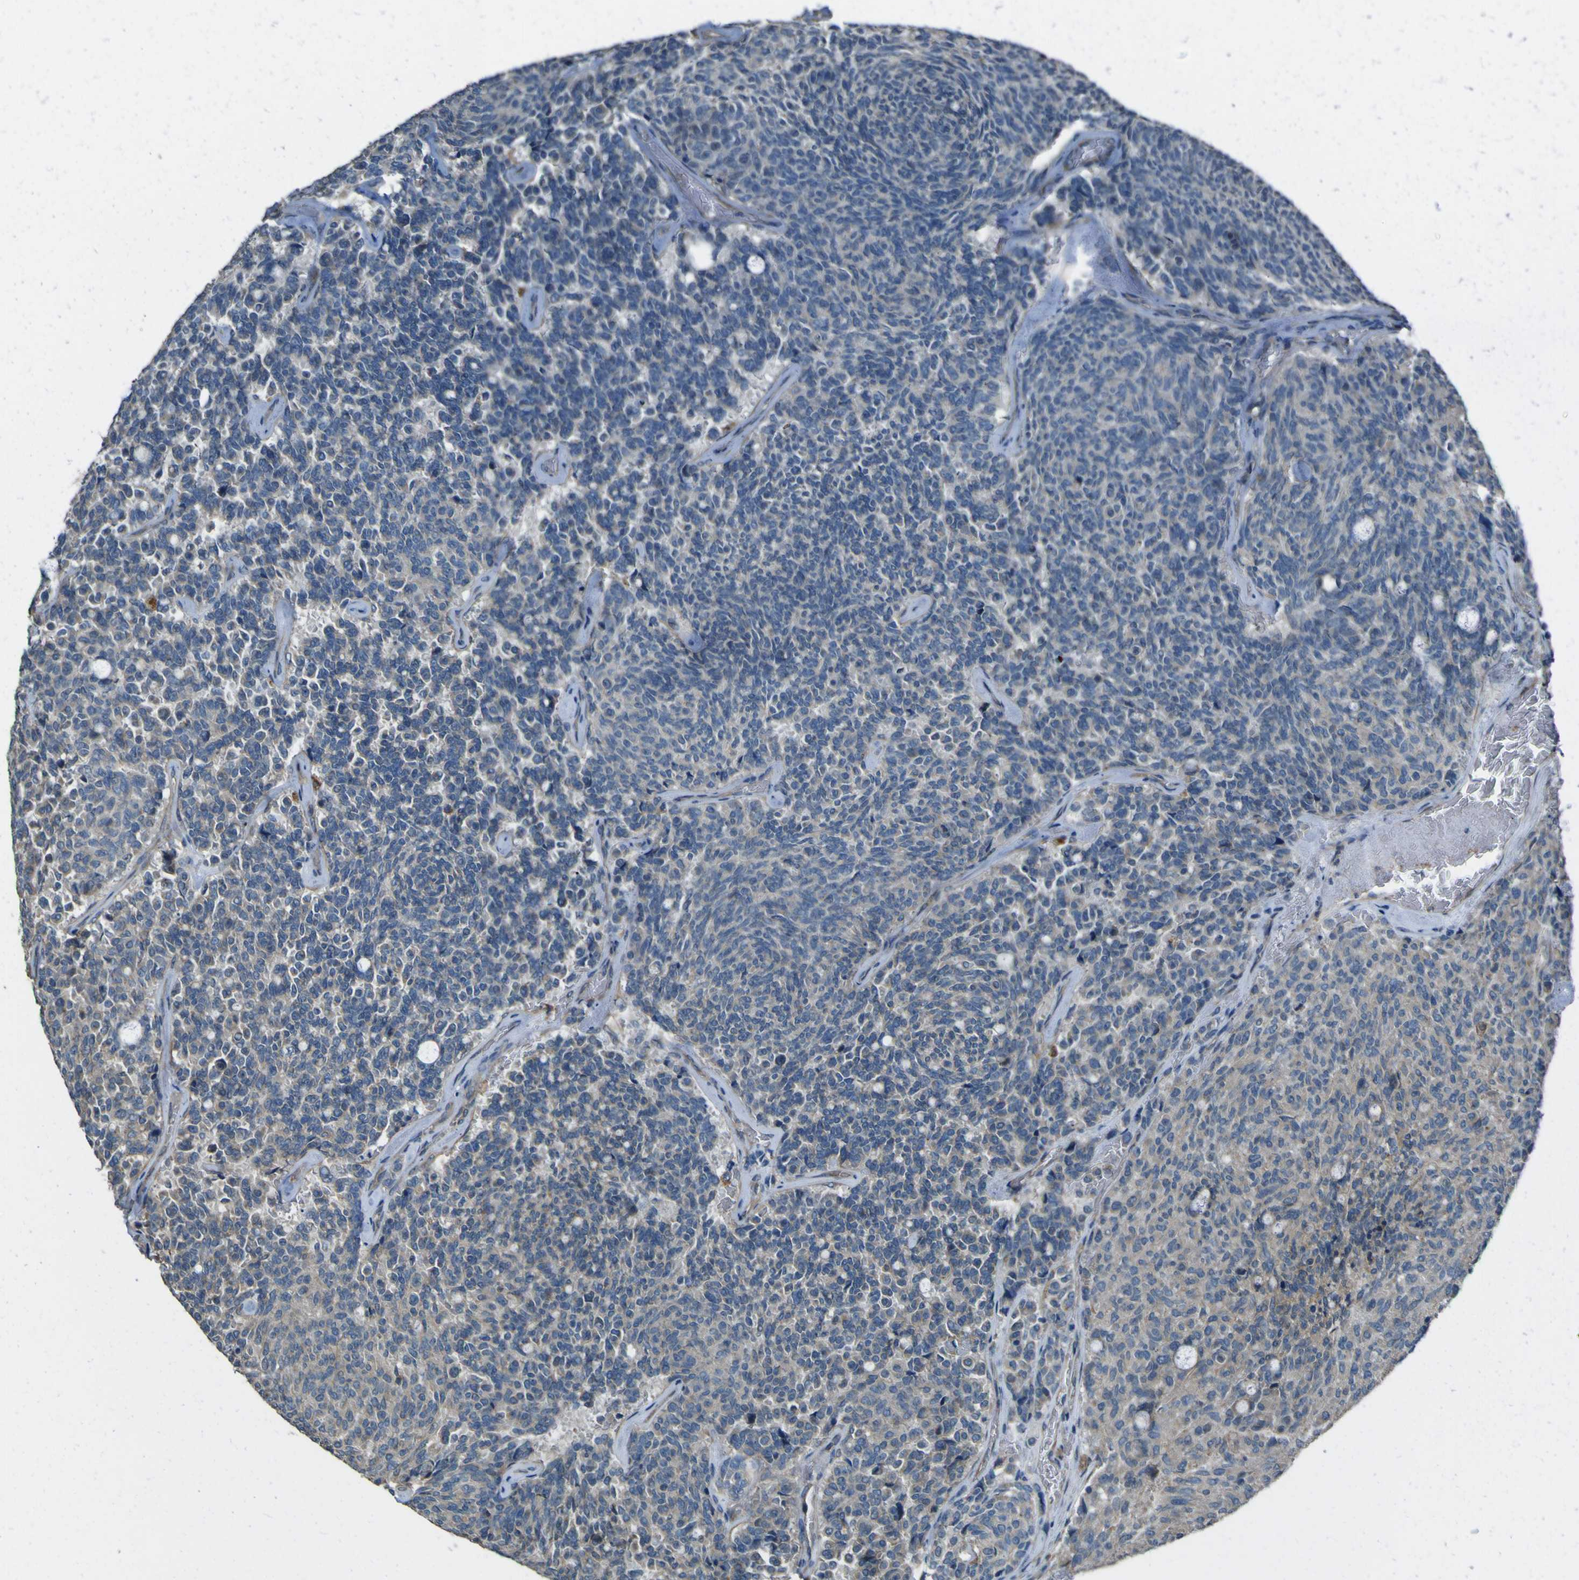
{"staining": {"intensity": "weak", "quantity": "25%-75%", "location": "cytoplasmic/membranous"}, "tissue": "carcinoid", "cell_type": "Tumor cells", "image_type": "cancer", "snomed": [{"axis": "morphology", "description": "Carcinoid, malignant, NOS"}, {"axis": "topography", "description": "Pancreas"}], "caption": "Protein expression analysis of human malignant carcinoid reveals weak cytoplasmic/membranous positivity in approximately 25%-75% of tumor cells.", "gene": "NAALADL2", "patient": {"sex": "female", "age": 54}}